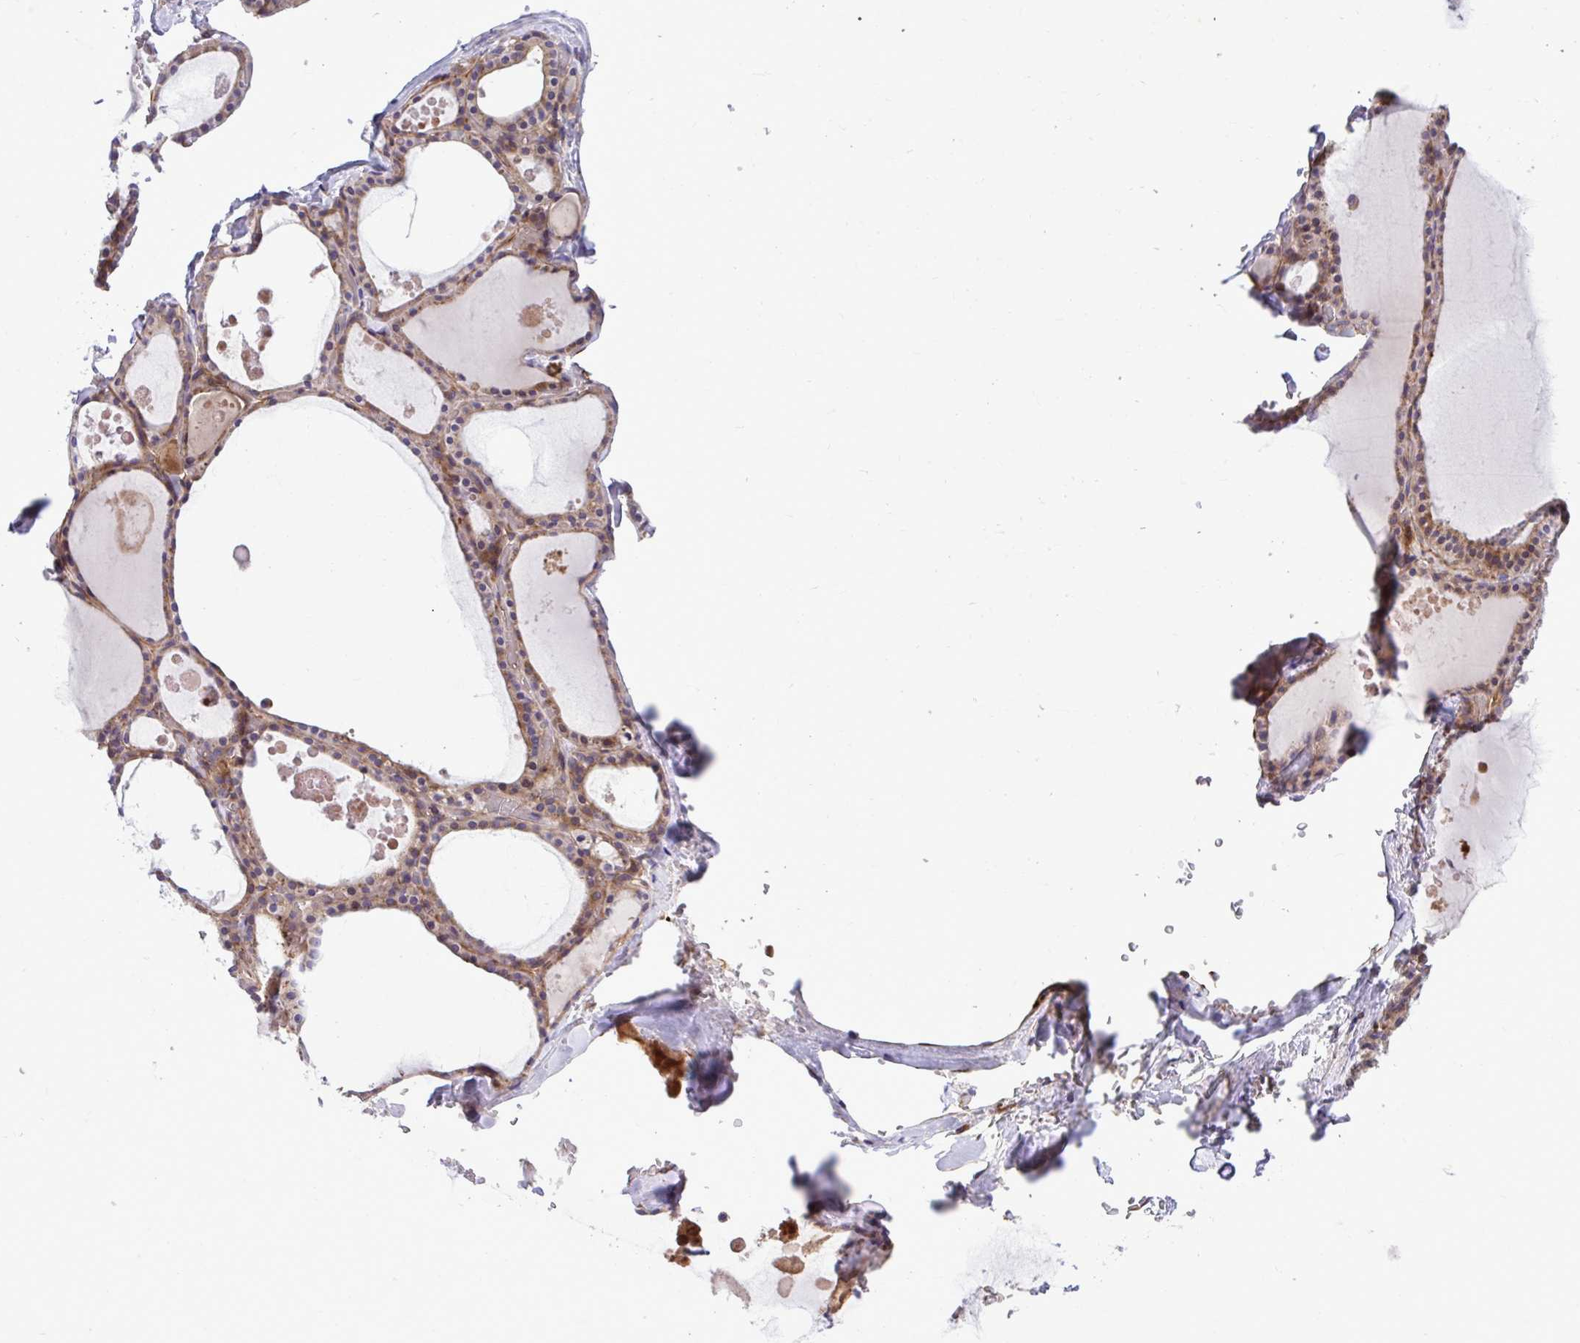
{"staining": {"intensity": "weak", "quantity": ">75%", "location": "cytoplasmic/membranous"}, "tissue": "thyroid gland", "cell_type": "Glandular cells", "image_type": "normal", "snomed": [{"axis": "morphology", "description": "Normal tissue, NOS"}, {"axis": "topography", "description": "Thyroid gland"}], "caption": "Brown immunohistochemical staining in unremarkable human thyroid gland displays weak cytoplasmic/membranous positivity in approximately >75% of glandular cells. (DAB (3,3'-diaminobenzidine) IHC with brightfield microscopy, high magnification).", "gene": "PAIP2", "patient": {"sex": "male", "age": 56}}